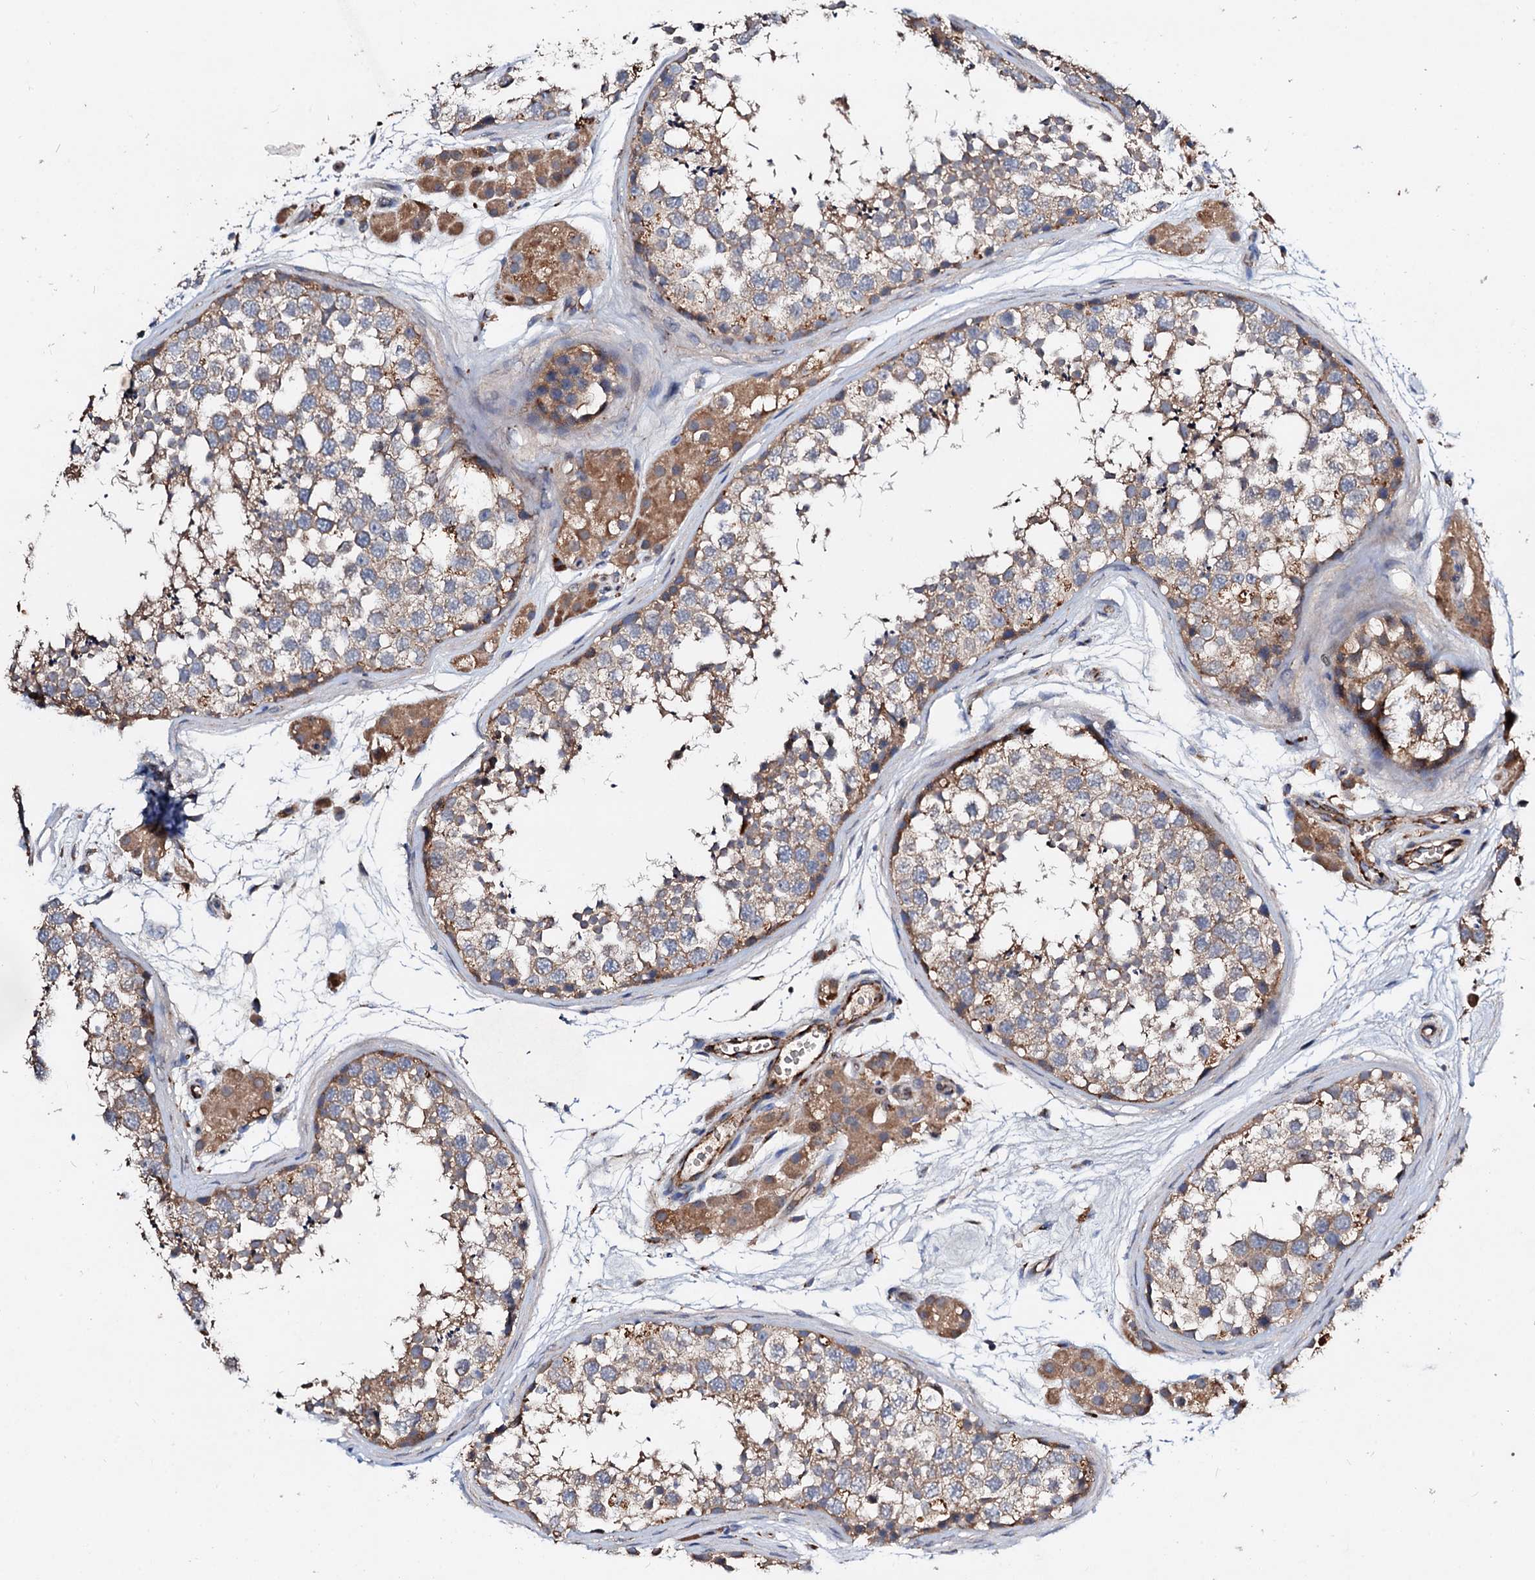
{"staining": {"intensity": "moderate", "quantity": "<25%", "location": "cytoplasmic/membranous"}, "tissue": "testis", "cell_type": "Cells in seminiferous ducts", "image_type": "normal", "snomed": [{"axis": "morphology", "description": "Normal tissue, NOS"}, {"axis": "topography", "description": "Testis"}], "caption": "The histopathology image demonstrates immunohistochemical staining of unremarkable testis. There is moderate cytoplasmic/membranous expression is seen in about <25% of cells in seminiferous ducts. The protein of interest is shown in brown color, while the nuclei are stained blue.", "gene": "FIBIN", "patient": {"sex": "male", "age": 56}}